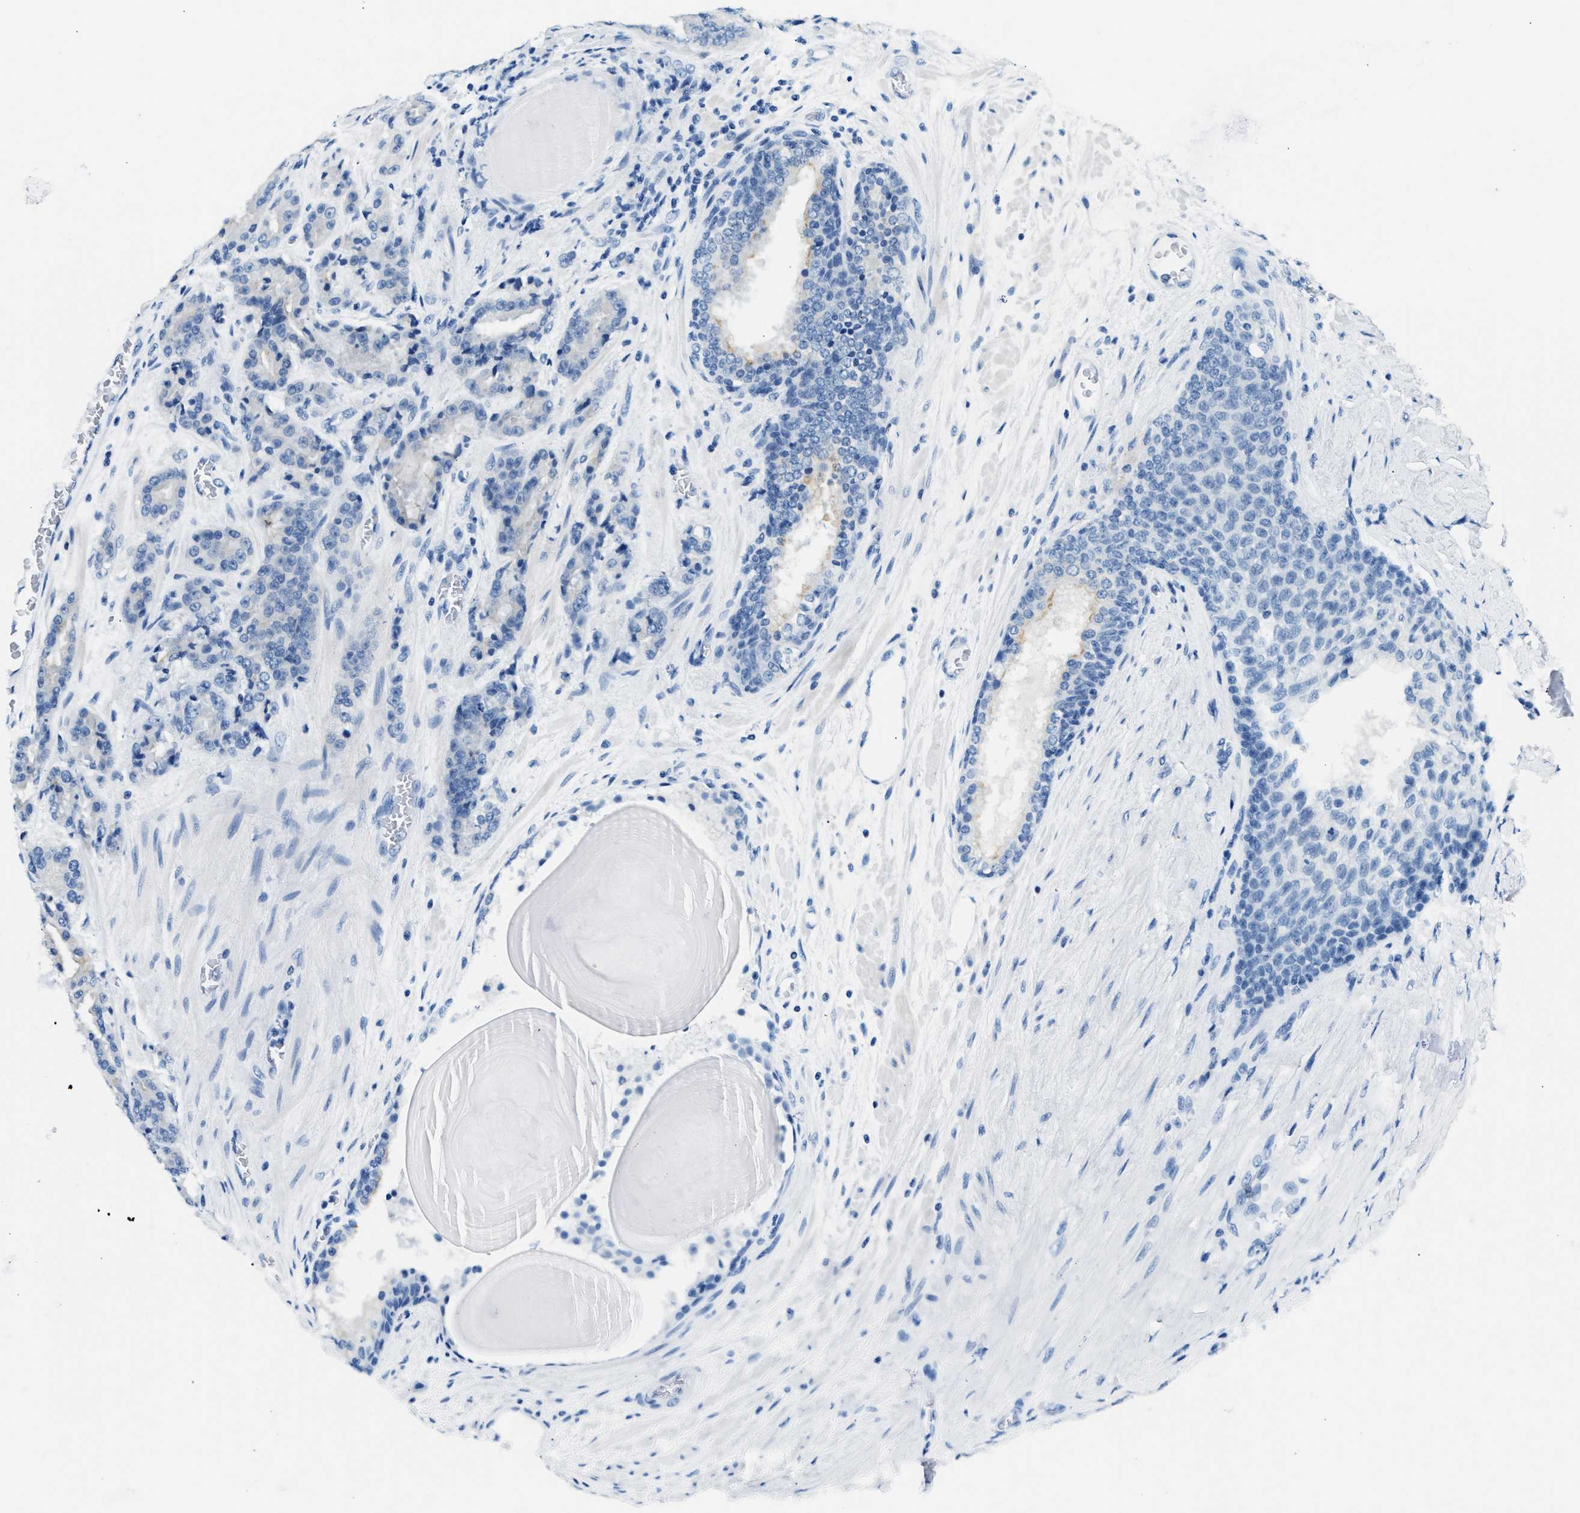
{"staining": {"intensity": "negative", "quantity": "none", "location": "none"}, "tissue": "prostate cancer", "cell_type": "Tumor cells", "image_type": "cancer", "snomed": [{"axis": "morphology", "description": "Adenocarcinoma, High grade"}, {"axis": "topography", "description": "Prostate"}], "caption": "Immunohistochemistry micrograph of neoplastic tissue: human prostate adenocarcinoma (high-grade) stained with DAB (3,3'-diaminobenzidine) displays no significant protein positivity in tumor cells. (DAB IHC with hematoxylin counter stain).", "gene": "CLDN18", "patient": {"sex": "male", "age": 60}}